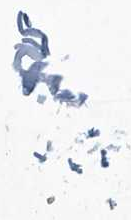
{"staining": {"intensity": "moderate", "quantity": "25%-75%", "location": "cytoplasmic/membranous,nuclear"}, "tissue": "head and neck cancer", "cell_type": "Tumor cells", "image_type": "cancer", "snomed": [{"axis": "morphology", "description": "Adenocarcinoma, NOS"}, {"axis": "morphology", "description": "Adenoma, NOS"}, {"axis": "topography", "description": "Head-Neck"}], "caption": "Human head and neck cancer (adenocarcinoma) stained with a protein marker exhibits moderate staining in tumor cells.", "gene": "ABCB9", "patient": {"sex": "female", "age": 55}}